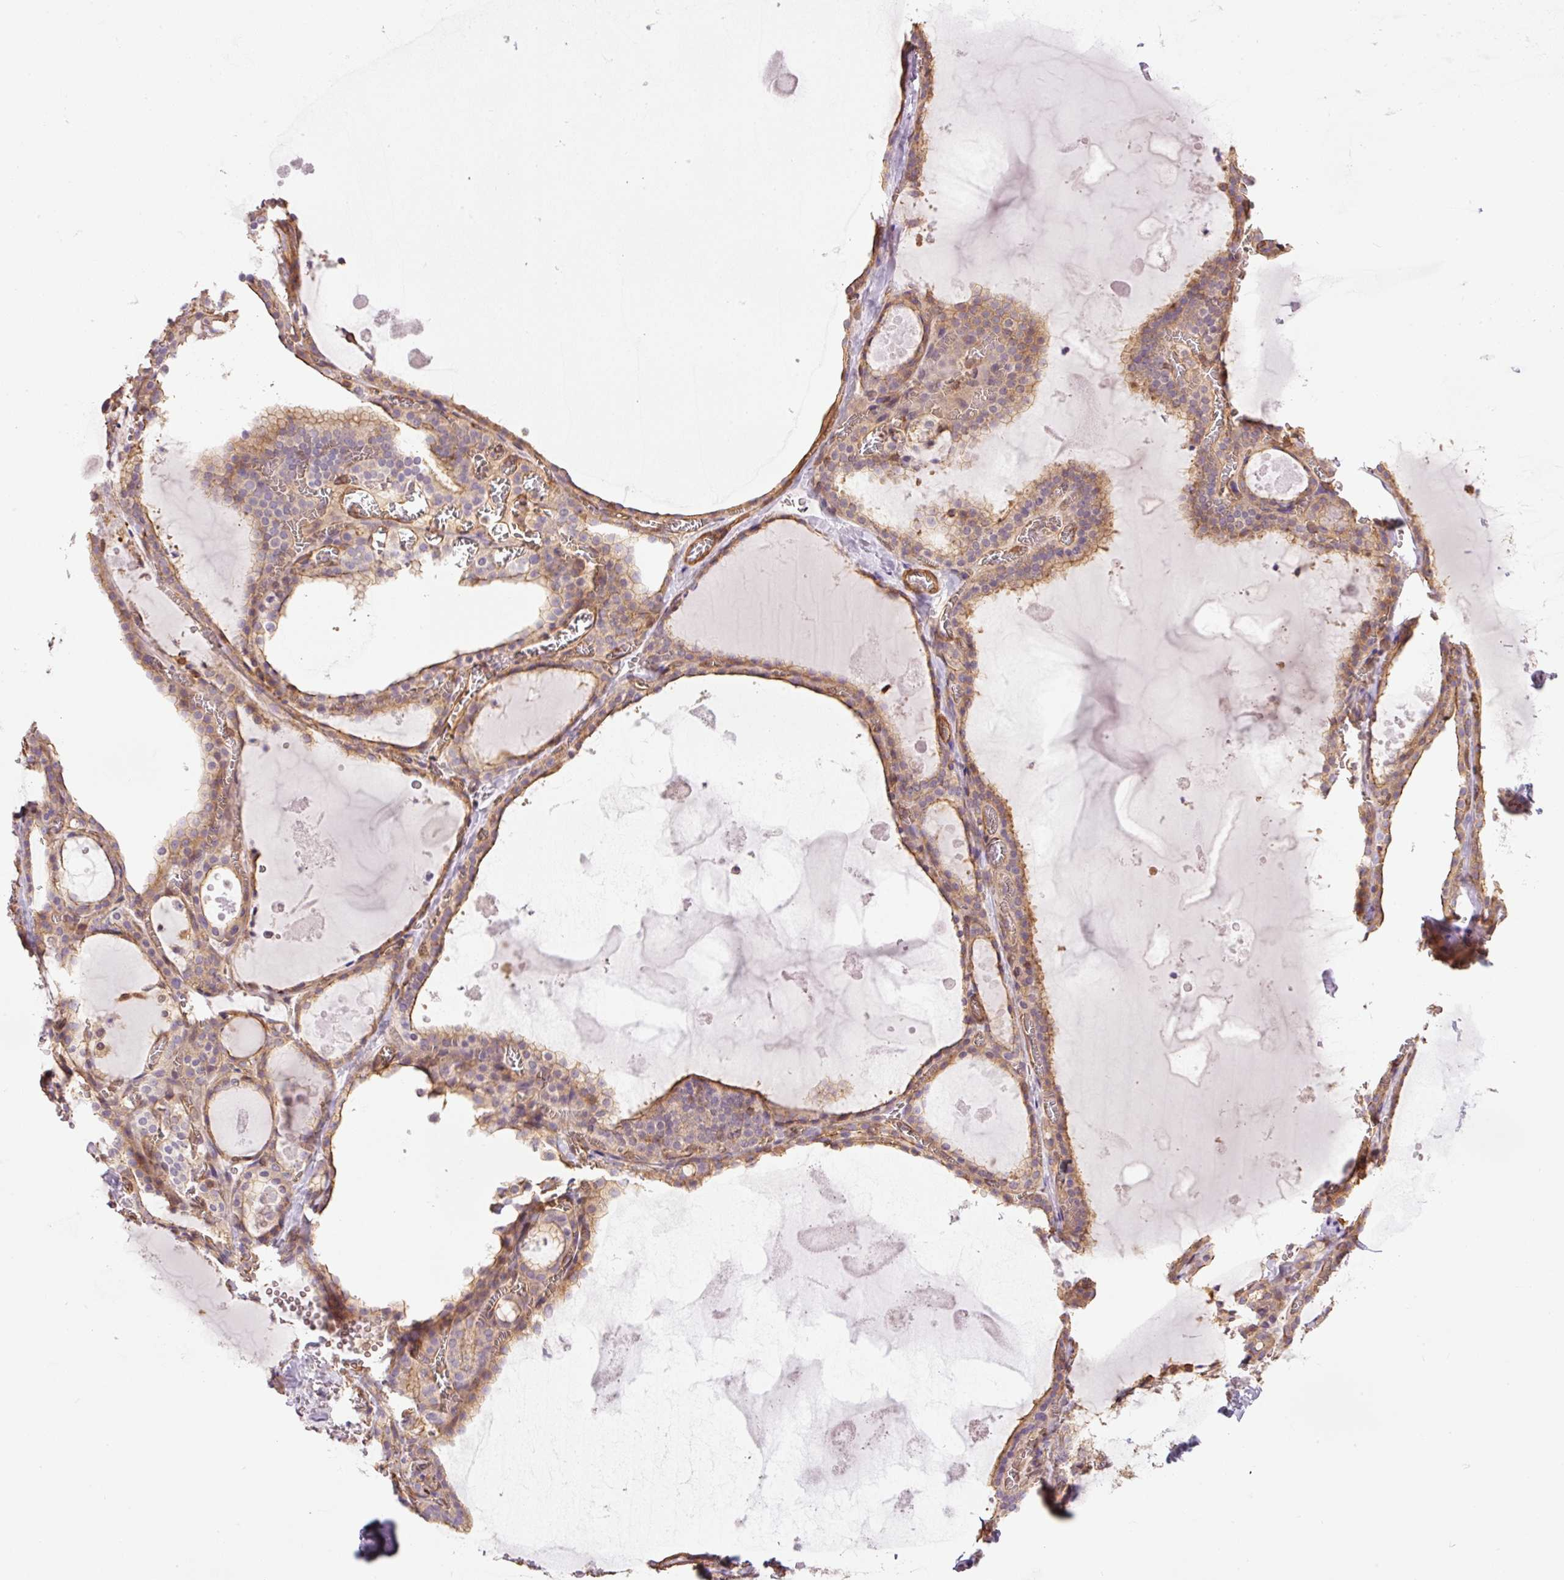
{"staining": {"intensity": "moderate", "quantity": ">75%", "location": "cytoplasmic/membranous"}, "tissue": "thyroid gland", "cell_type": "Glandular cells", "image_type": "normal", "snomed": [{"axis": "morphology", "description": "Normal tissue, NOS"}, {"axis": "topography", "description": "Thyroid gland"}], "caption": "Unremarkable thyroid gland was stained to show a protein in brown. There is medium levels of moderate cytoplasmic/membranous positivity in approximately >75% of glandular cells.", "gene": "PPP1R1B", "patient": {"sex": "male", "age": 56}}